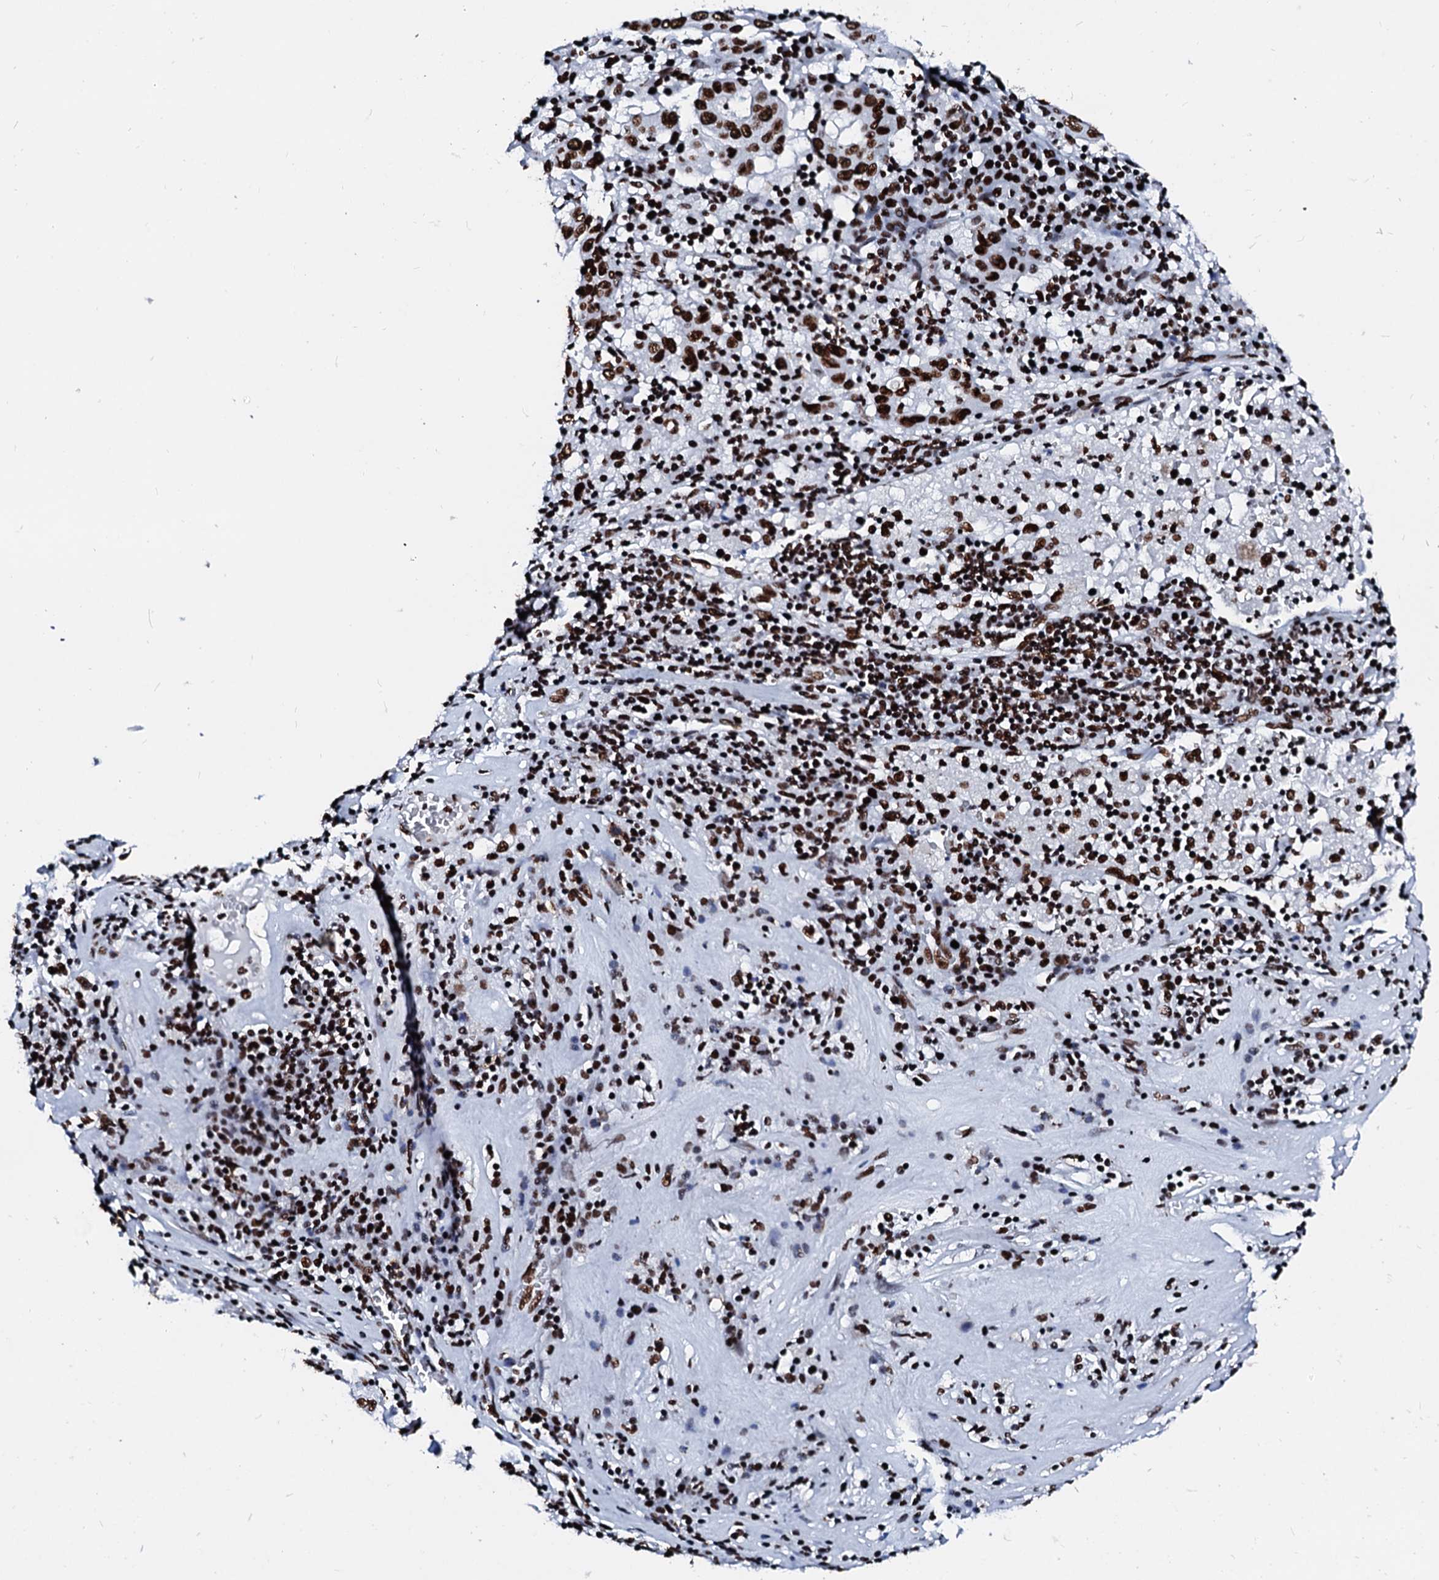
{"staining": {"intensity": "strong", "quantity": ">75%", "location": "nuclear"}, "tissue": "pancreatic cancer", "cell_type": "Tumor cells", "image_type": "cancer", "snomed": [{"axis": "morphology", "description": "Adenocarcinoma, NOS"}, {"axis": "topography", "description": "Pancreas"}], "caption": "Immunohistochemical staining of human pancreatic cancer (adenocarcinoma) displays high levels of strong nuclear expression in about >75% of tumor cells. The protein of interest is stained brown, and the nuclei are stained in blue (DAB (3,3'-diaminobenzidine) IHC with brightfield microscopy, high magnification).", "gene": "RALY", "patient": {"sex": "male", "age": 63}}